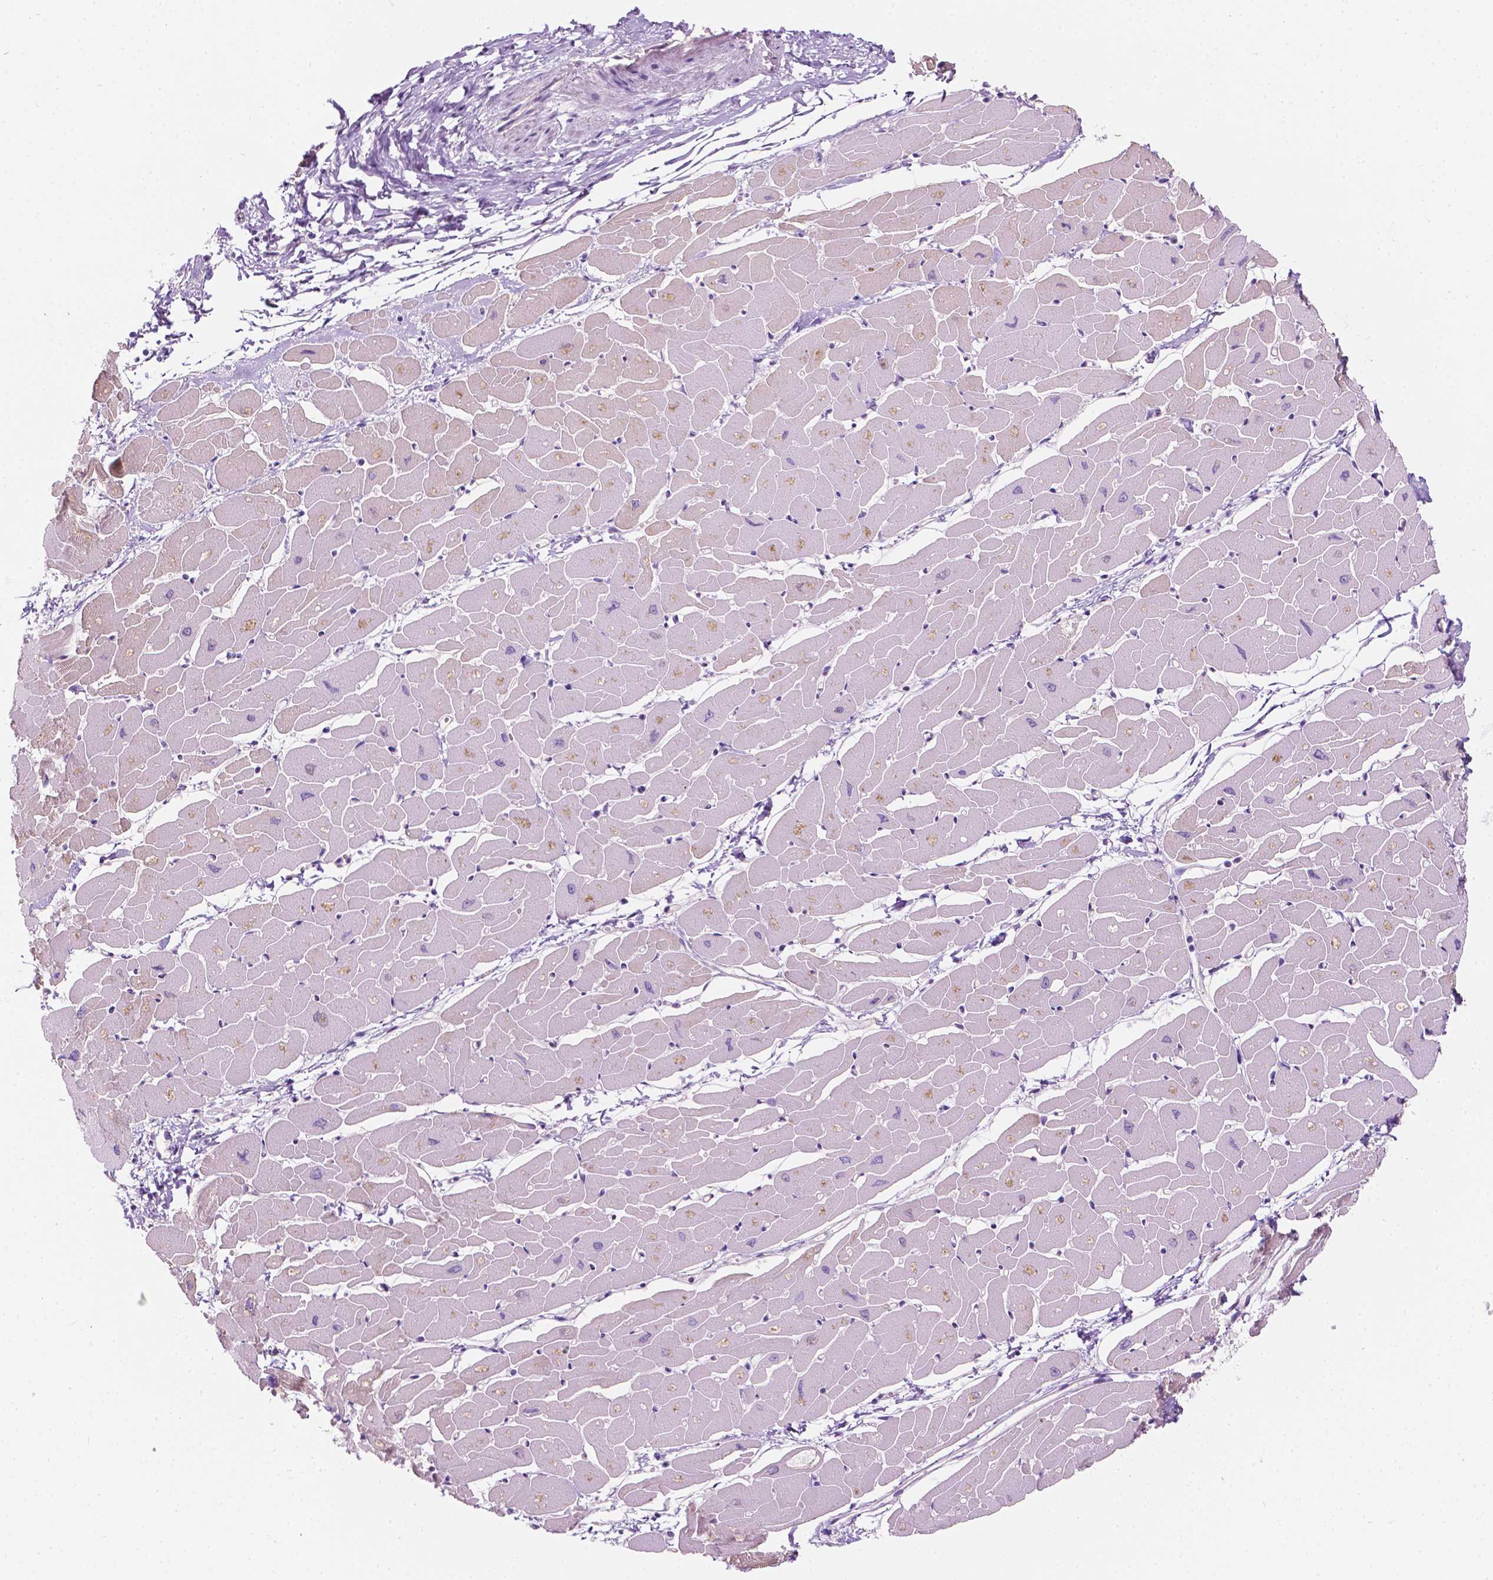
{"staining": {"intensity": "weak", "quantity": "25%-75%", "location": "cytoplasmic/membranous"}, "tissue": "heart muscle", "cell_type": "Cardiomyocytes", "image_type": "normal", "snomed": [{"axis": "morphology", "description": "Normal tissue, NOS"}, {"axis": "topography", "description": "Heart"}], "caption": "DAB immunohistochemical staining of normal heart muscle reveals weak cytoplasmic/membranous protein positivity in approximately 25%-75% of cardiomyocytes.", "gene": "NOS1AP", "patient": {"sex": "male", "age": 57}}